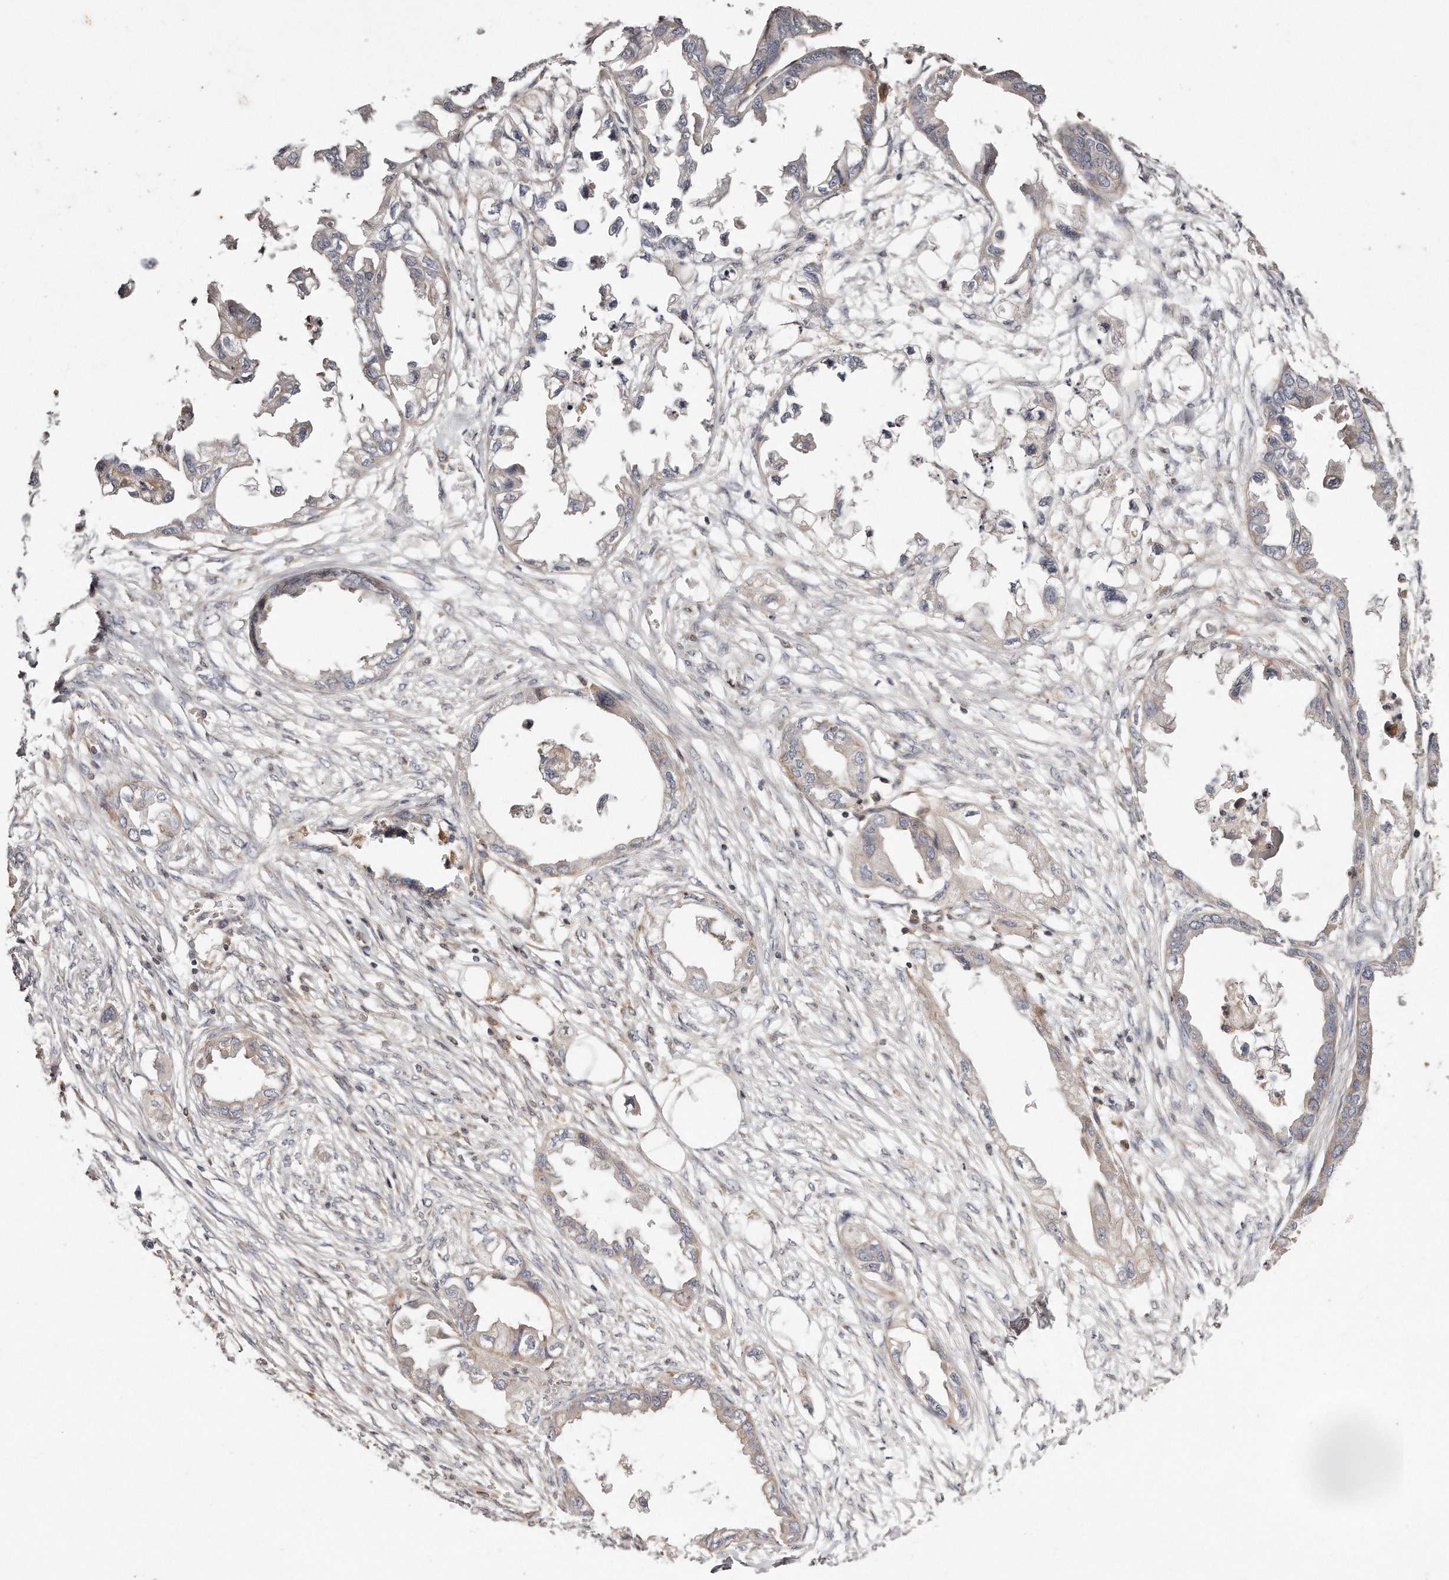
{"staining": {"intensity": "negative", "quantity": "none", "location": "none"}, "tissue": "endometrial cancer", "cell_type": "Tumor cells", "image_type": "cancer", "snomed": [{"axis": "morphology", "description": "Adenocarcinoma, NOS"}, {"axis": "morphology", "description": "Adenocarcinoma, metastatic, NOS"}, {"axis": "topography", "description": "Adipose tissue"}, {"axis": "topography", "description": "Endometrium"}], "caption": "This is an immunohistochemistry image of human endometrial cancer. There is no staining in tumor cells.", "gene": "GBP4", "patient": {"sex": "female", "age": 67}}